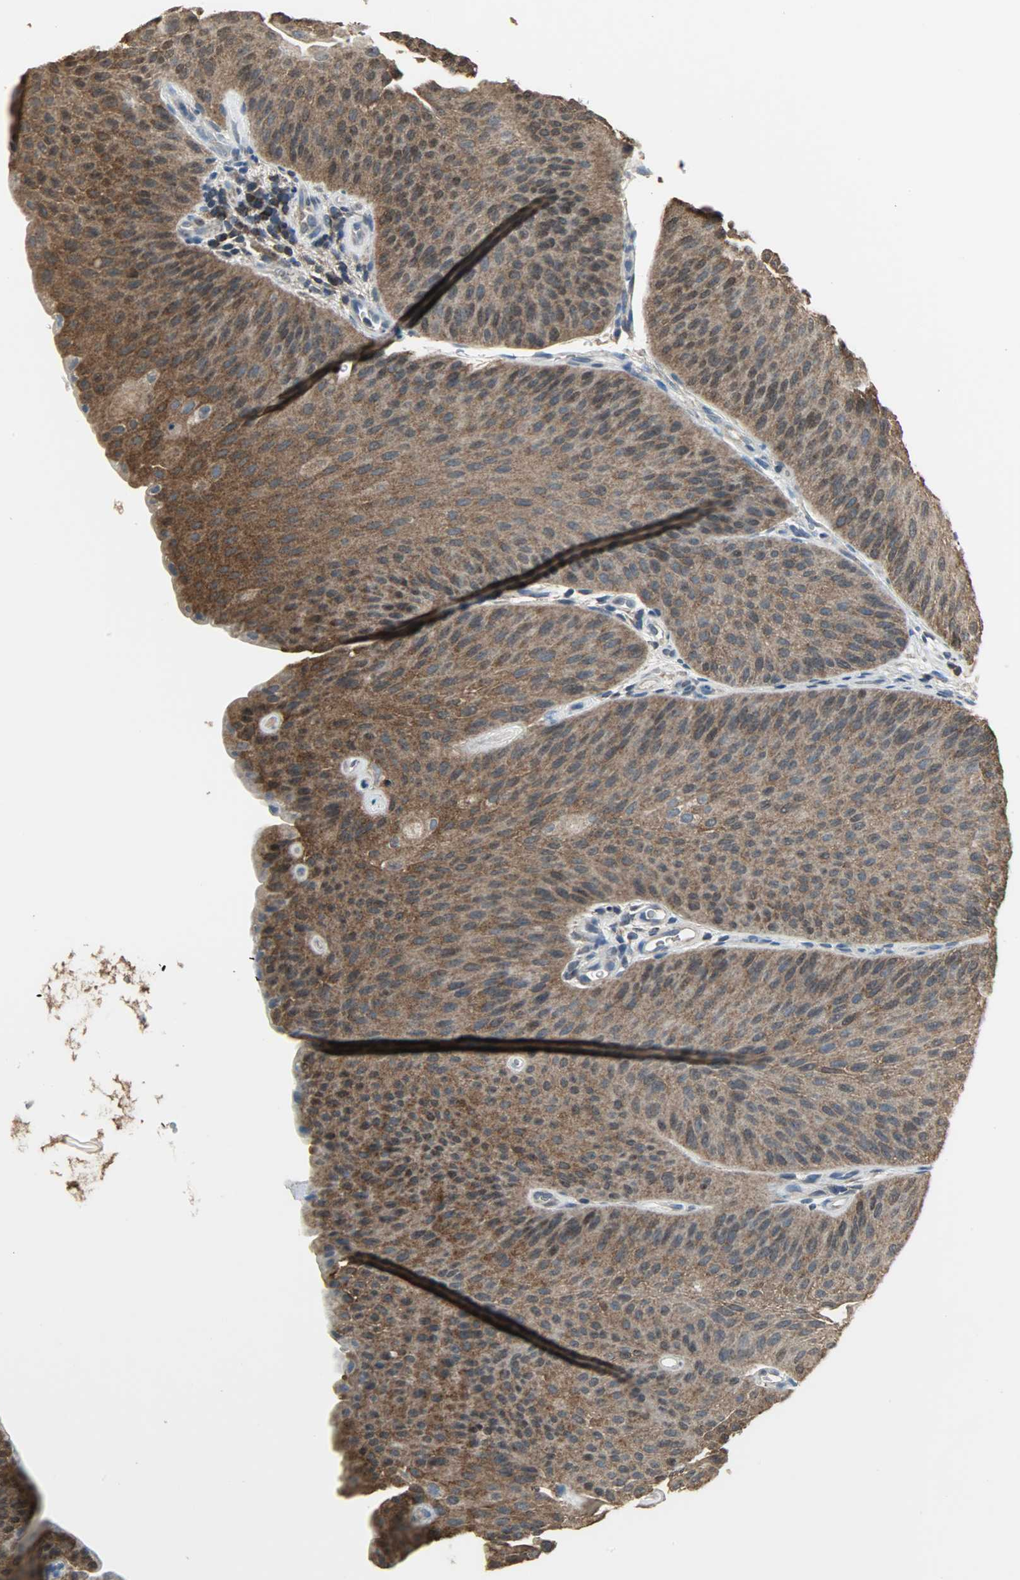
{"staining": {"intensity": "strong", "quantity": ">75%", "location": "cytoplasmic/membranous"}, "tissue": "urothelial cancer", "cell_type": "Tumor cells", "image_type": "cancer", "snomed": [{"axis": "morphology", "description": "Urothelial carcinoma, Low grade"}, {"axis": "topography", "description": "Urinary bladder"}], "caption": "Immunohistochemistry image of human urothelial carcinoma (low-grade) stained for a protein (brown), which exhibits high levels of strong cytoplasmic/membranous positivity in about >75% of tumor cells.", "gene": "LDHB", "patient": {"sex": "female", "age": 60}}